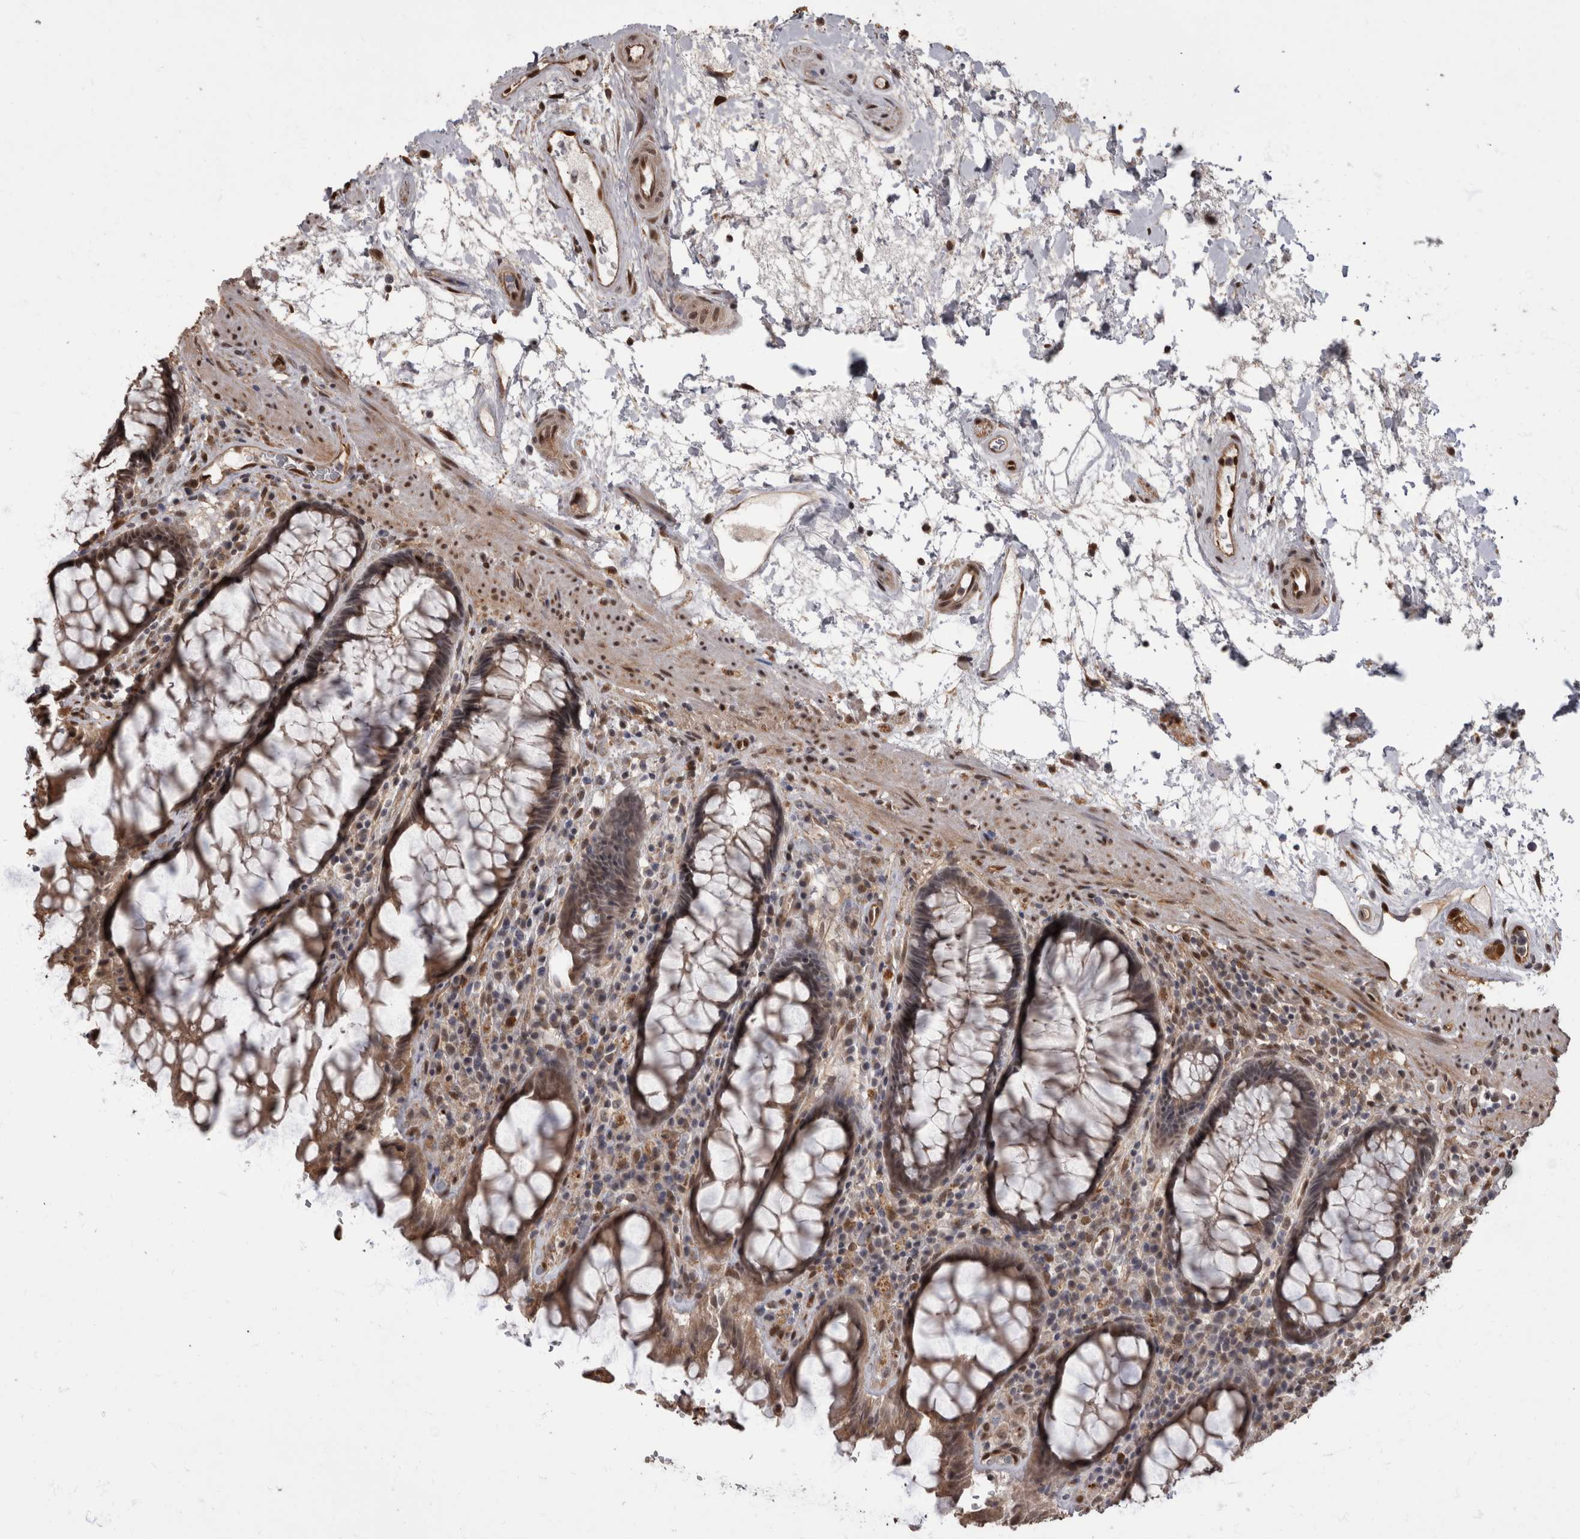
{"staining": {"intensity": "moderate", "quantity": ">75%", "location": "cytoplasmic/membranous,nuclear"}, "tissue": "rectum", "cell_type": "Glandular cells", "image_type": "normal", "snomed": [{"axis": "morphology", "description": "Normal tissue, NOS"}, {"axis": "topography", "description": "Rectum"}], "caption": "Approximately >75% of glandular cells in benign rectum reveal moderate cytoplasmic/membranous,nuclear protein staining as visualized by brown immunohistochemical staining.", "gene": "AKT3", "patient": {"sex": "male", "age": 64}}